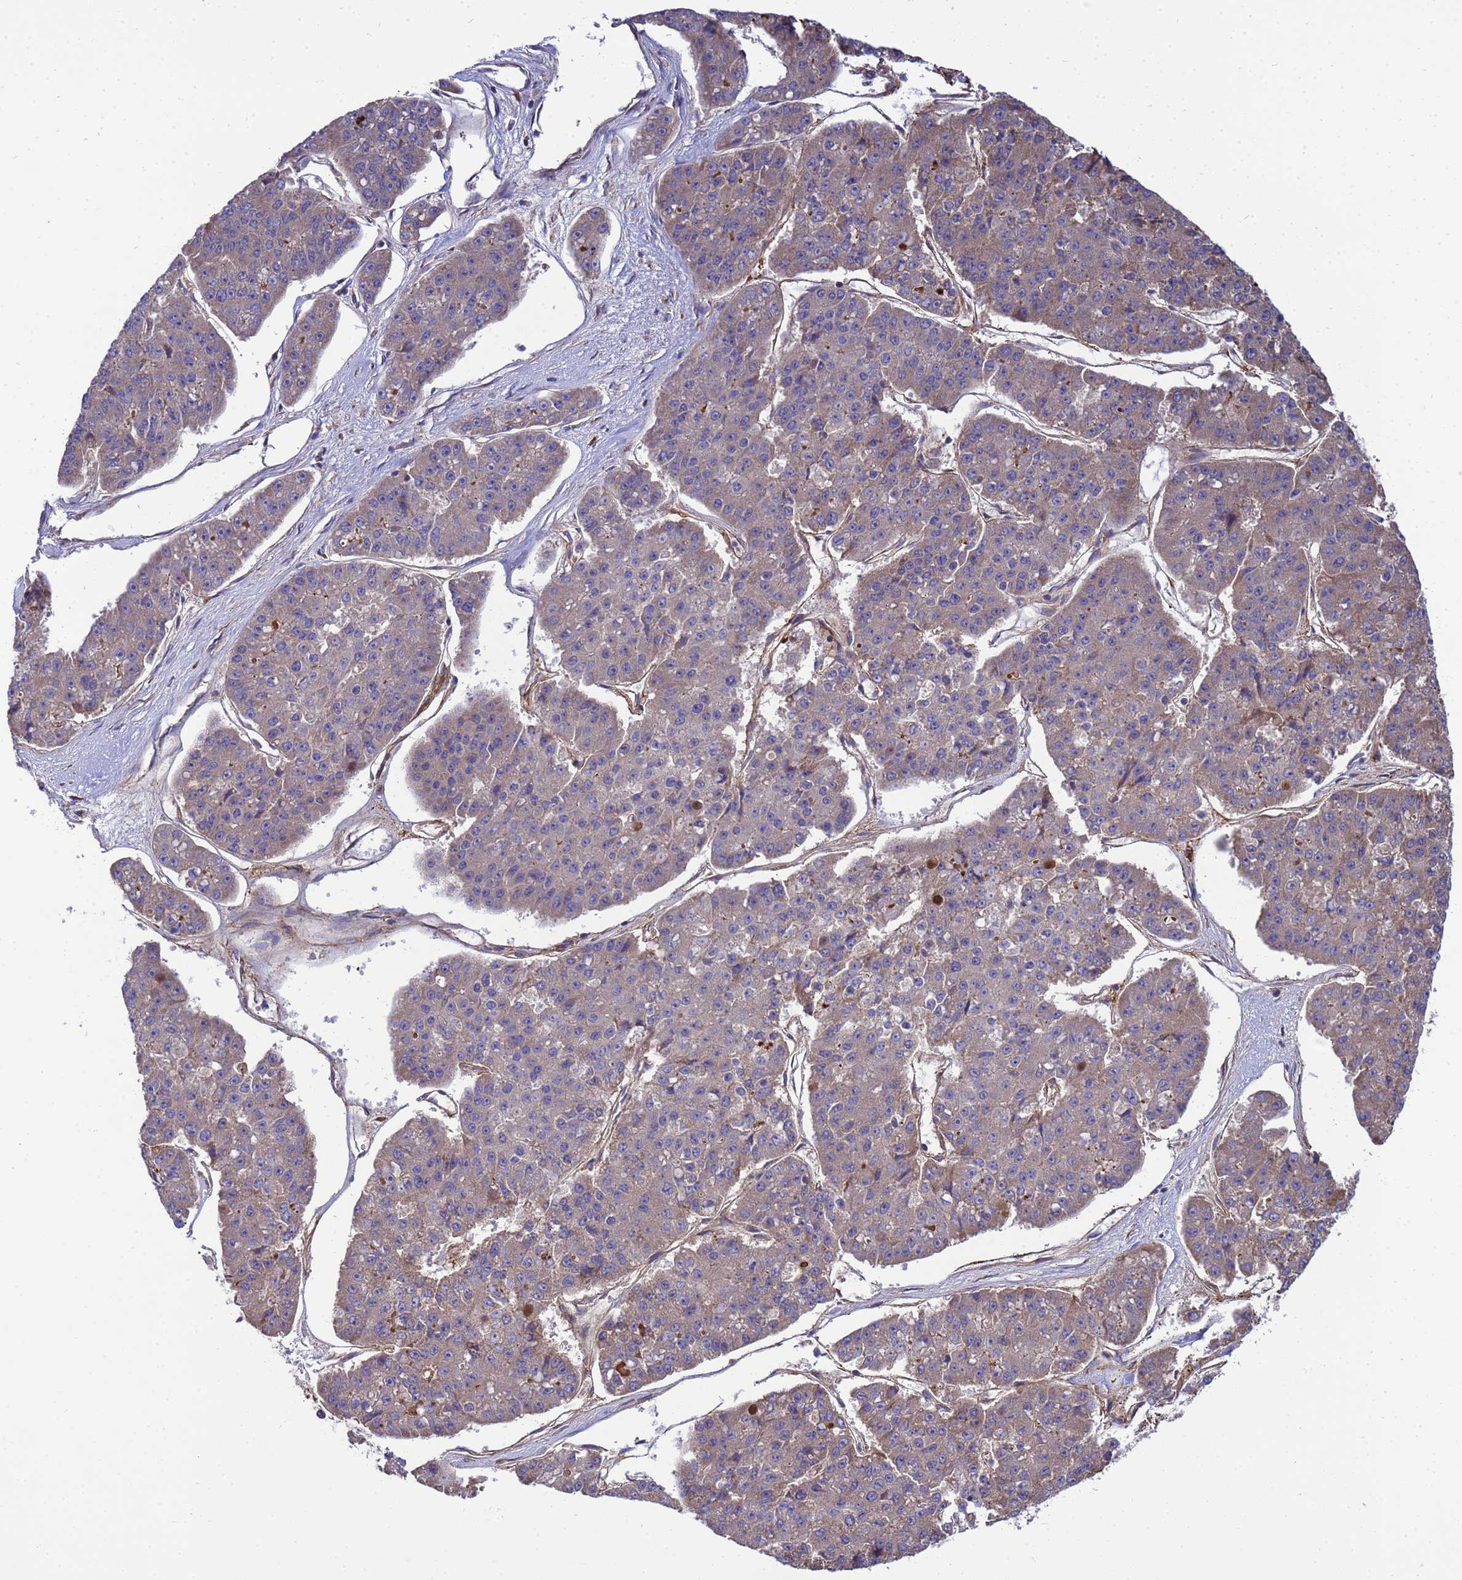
{"staining": {"intensity": "weak", "quantity": "<25%", "location": "cytoplasmic/membranous"}, "tissue": "pancreatic cancer", "cell_type": "Tumor cells", "image_type": "cancer", "snomed": [{"axis": "morphology", "description": "Adenocarcinoma, NOS"}, {"axis": "topography", "description": "Pancreas"}], "caption": "Protein analysis of pancreatic adenocarcinoma demonstrates no significant expression in tumor cells. (Stains: DAB (3,3'-diaminobenzidine) immunohistochemistry with hematoxylin counter stain, Microscopy: brightfield microscopy at high magnification).", "gene": "BECN1", "patient": {"sex": "male", "age": 50}}